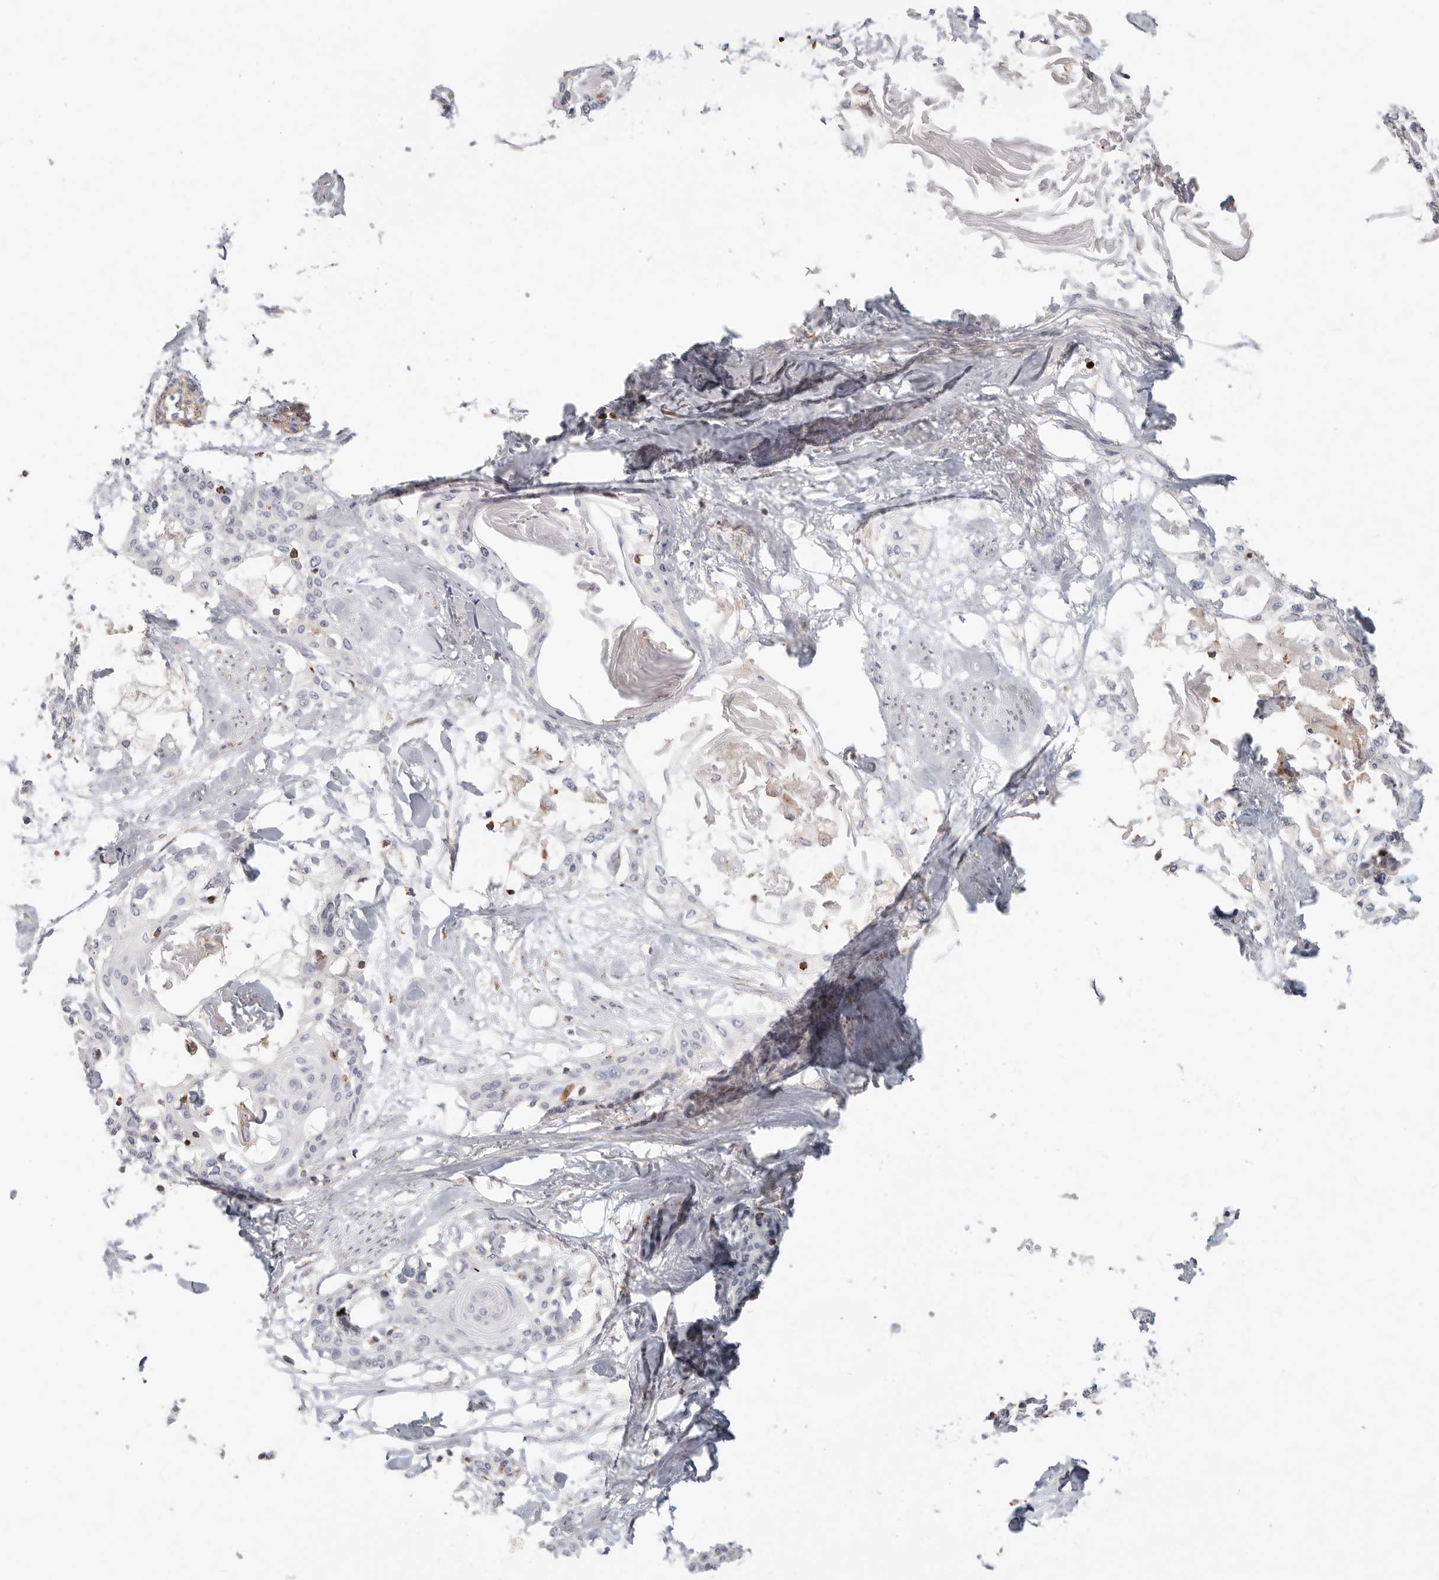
{"staining": {"intensity": "negative", "quantity": "none", "location": "none"}, "tissue": "cervical cancer", "cell_type": "Tumor cells", "image_type": "cancer", "snomed": [{"axis": "morphology", "description": "Squamous cell carcinoma, NOS"}, {"axis": "topography", "description": "Cervix"}], "caption": "Immunohistochemistry (IHC) image of human cervical squamous cell carcinoma stained for a protein (brown), which shows no positivity in tumor cells.", "gene": "TMEM63B", "patient": {"sex": "female", "age": 57}}